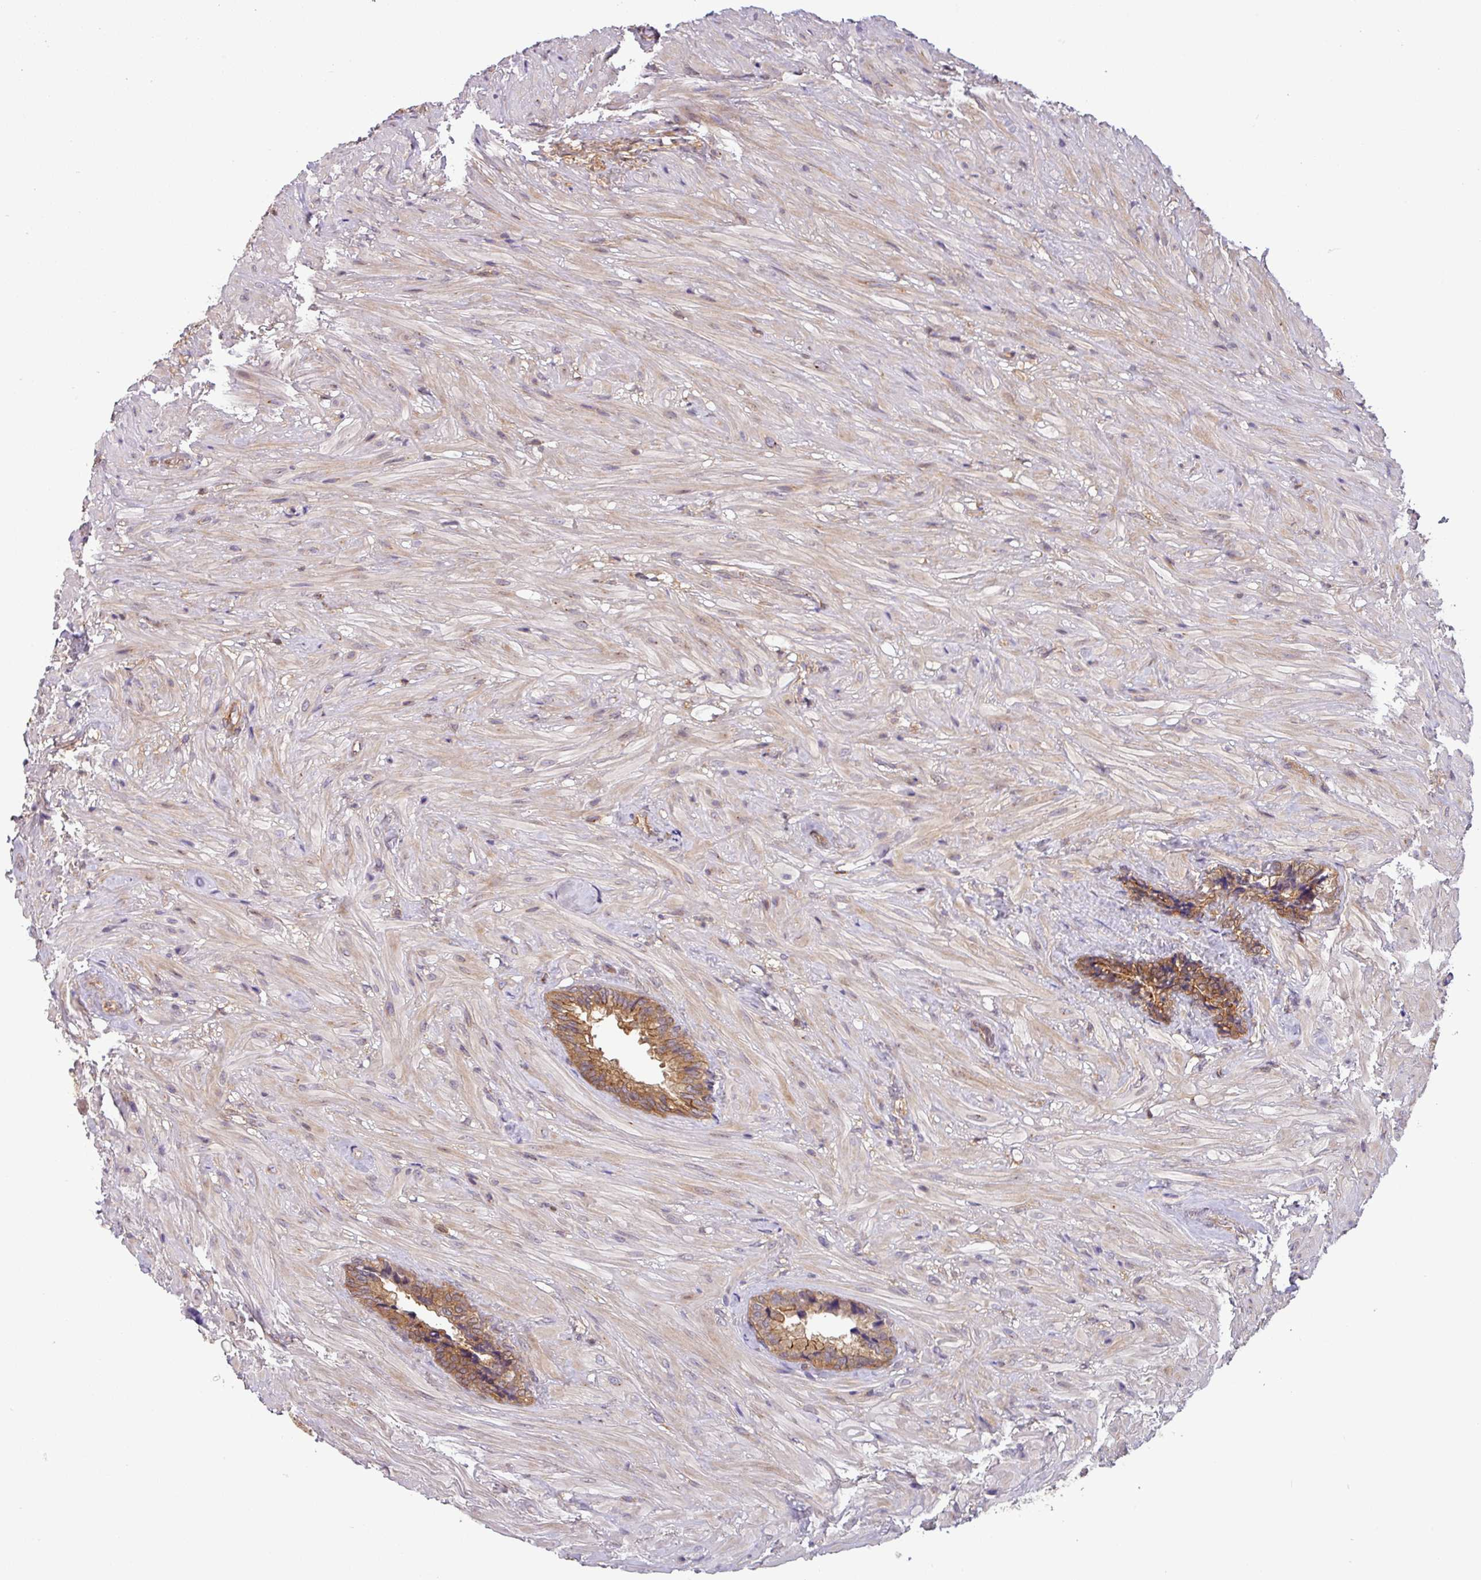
{"staining": {"intensity": "moderate", "quantity": ">75%", "location": "cytoplasmic/membranous"}, "tissue": "seminal vesicle", "cell_type": "Glandular cells", "image_type": "normal", "snomed": [{"axis": "morphology", "description": "Normal tissue, NOS"}, {"axis": "topography", "description": "Seminal veicle"}], "caption": "An immunohistochemistry photomicrograph of unremarkable tissue is shown. Protein staining in brown highlights moderate cytoplasmic/membranous positivity in seminal vesicle within glandular cells. (IHC, brightfield microscopy, high magnification).", "gene": "SHB", "patient": {"sex": "male", "age": 62}}